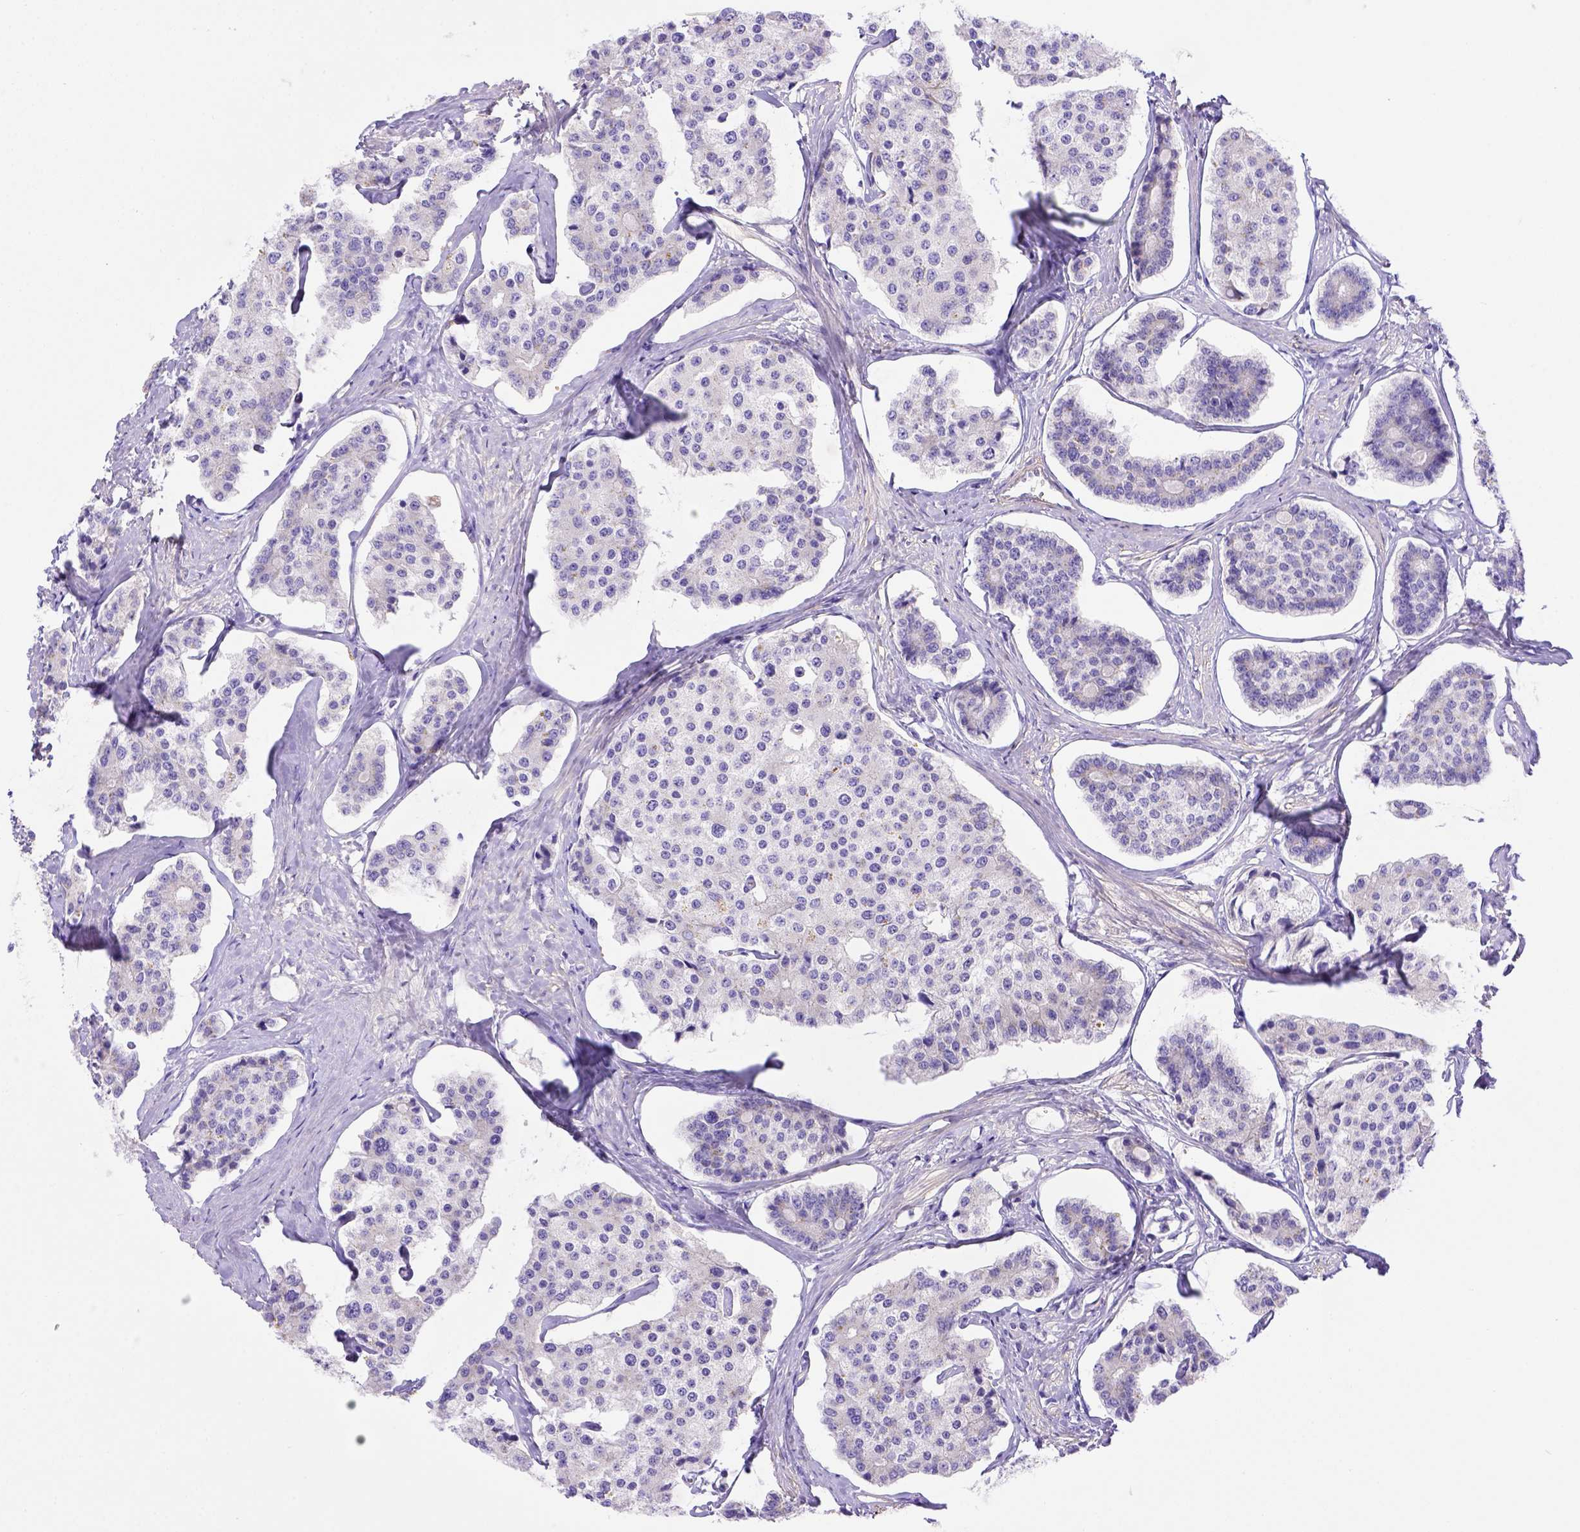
{"staining": {"intensity": "negative", "quantity": "none", "location": "none"}, "tissue": "carcinoid", "cell_type": "Tumor cells", "image_type": "cancer", "snomed": [{"axis": "morphology", "description": "Carcinoid, malignant, NOS"}, {"axis": "topography", "description": "Small intestine"}], "caption": "Immunohistochemistry photomicrograph of carcinoid stained for a protein (brown), which displays no staining in tumor cells.", "gene": "LRRC18", "patient": {"sex": "female", "age": 65}}